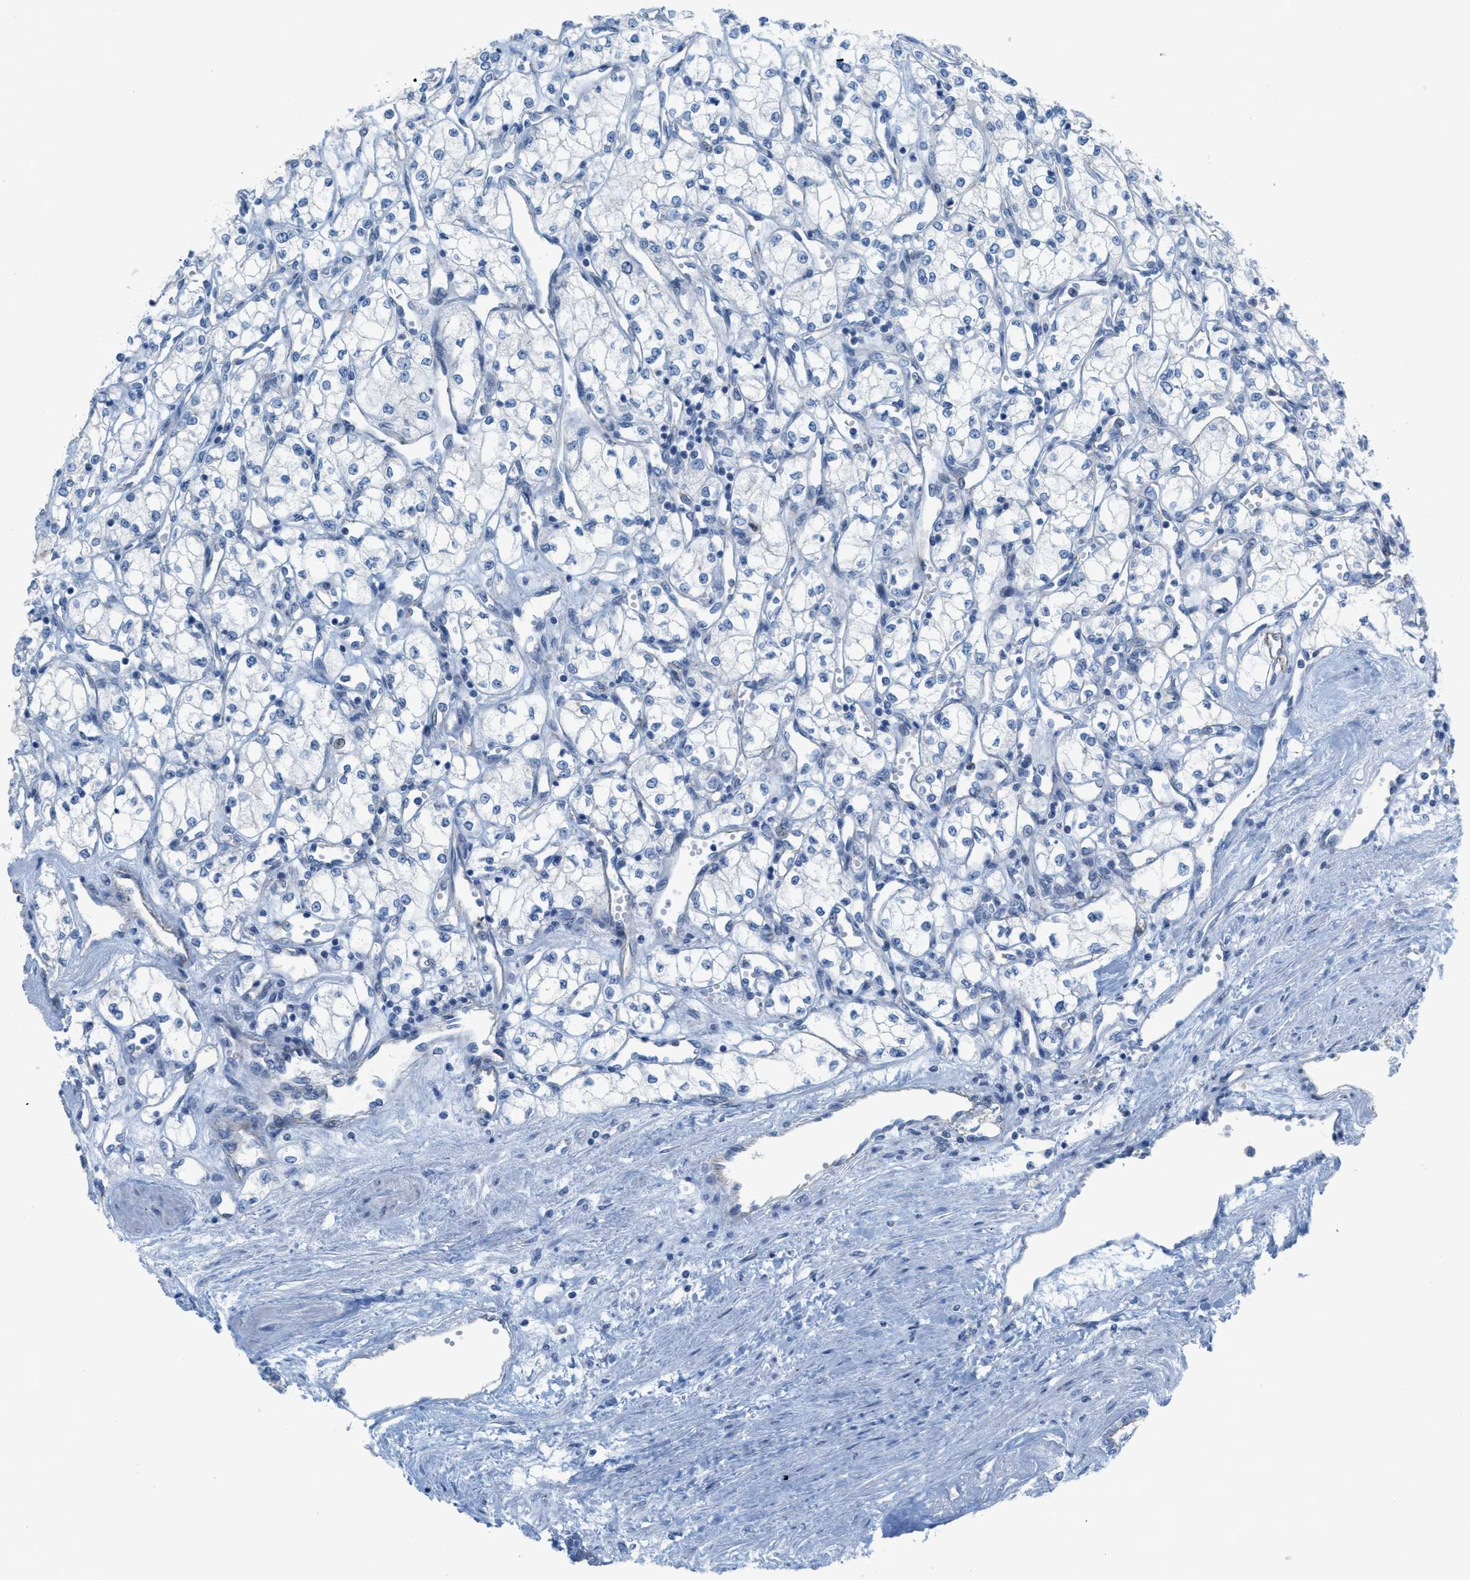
{"staining": {"intensity": "negative", "quantity": "none", "location": "none"}, "tissue": "renal cancer", "cell_type": "Tumor cells", "image_type": "cancer", "snomed": [{"axis": "morphology", "description": "Adenocarcinoma, NOS"}, {"axis": "topography", "description": "Kidney"}], "caption": "The histopathology image demonstrates no staining of tumor cells in renal cancer.", "gene": "CRB3", "patient": {"sex": "male", "age": 59}}